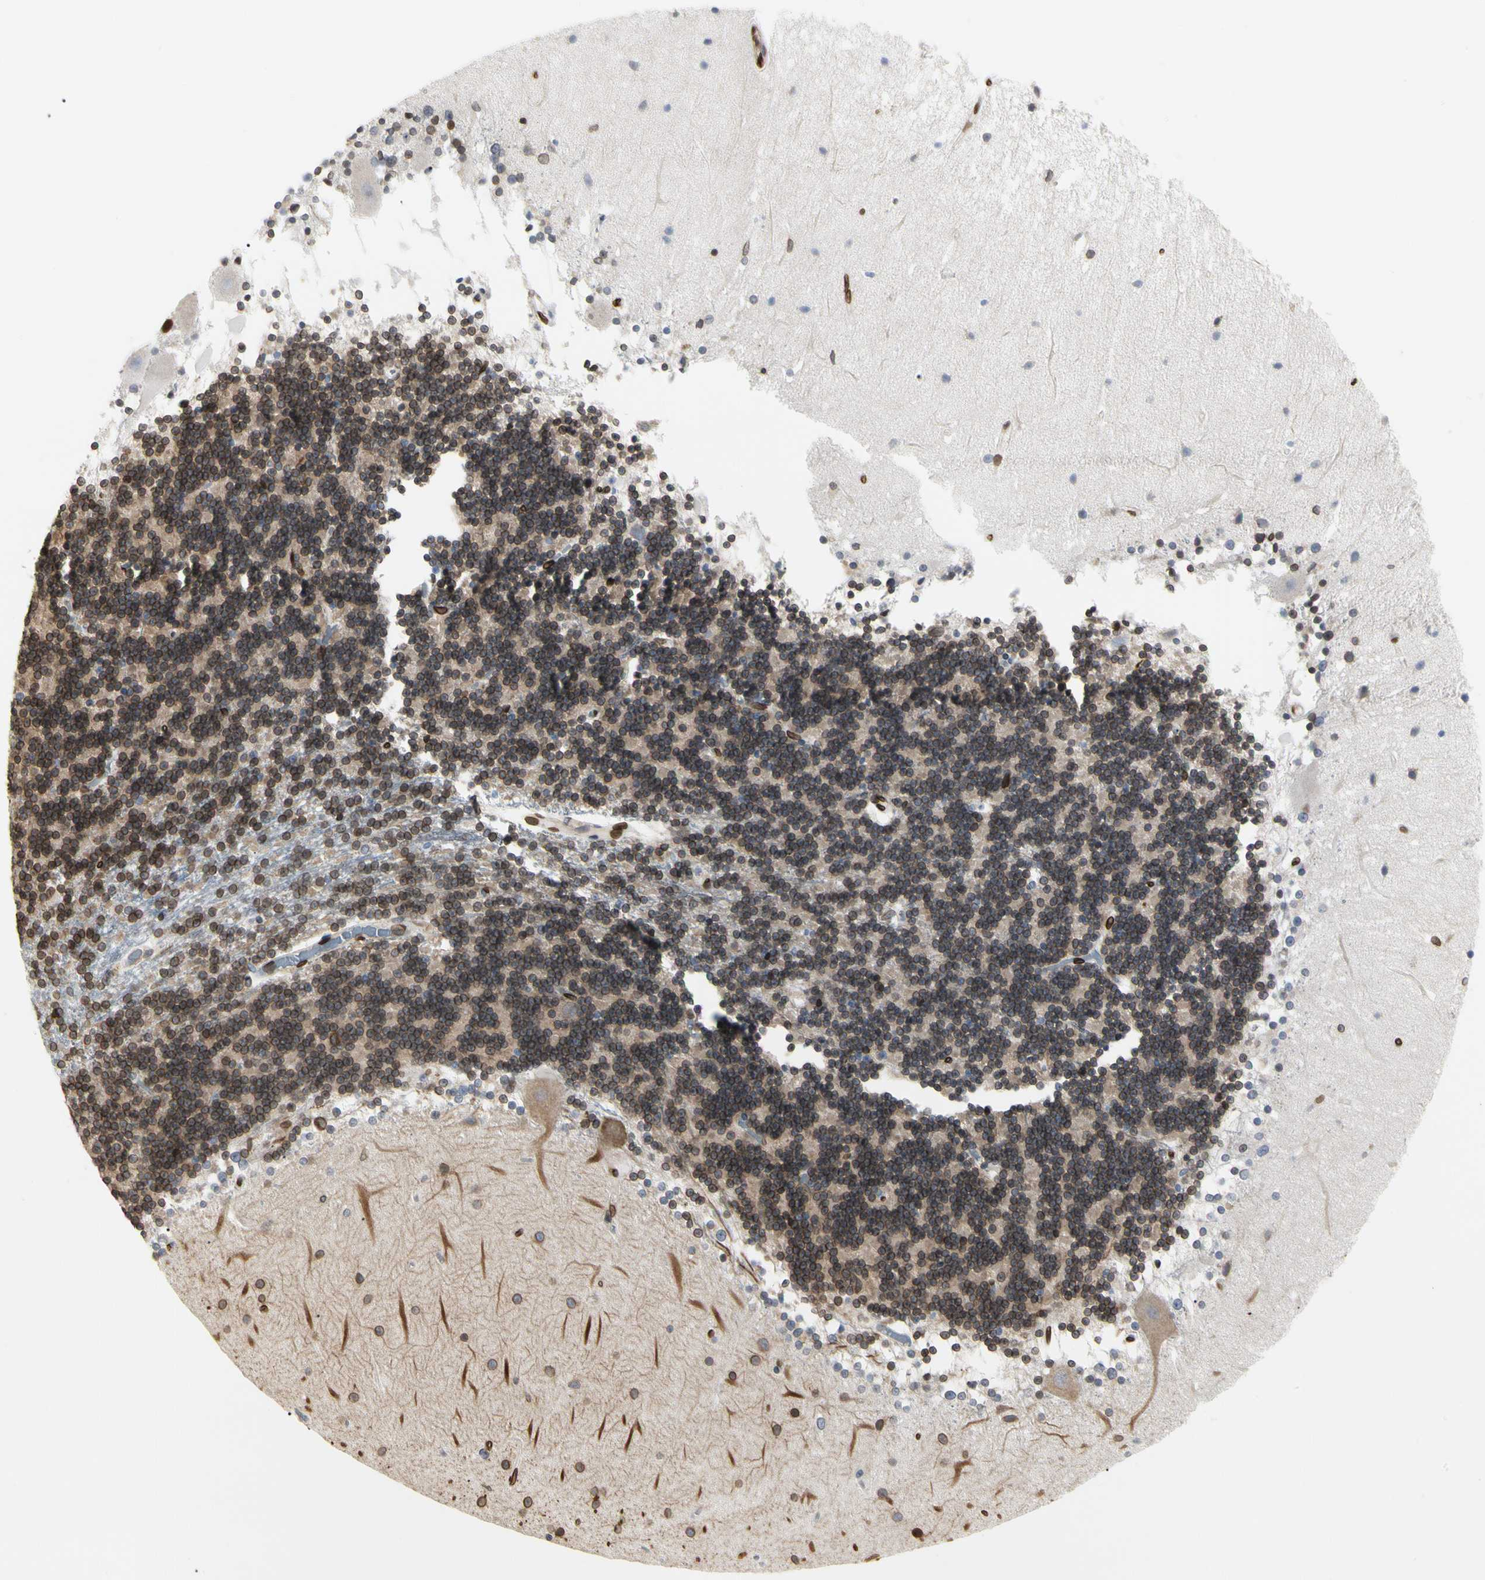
{"staining": {"intensity": "moderate", "quantity": ">75%", "location": "cytoplasmic/membranous,nuclear"}, "tissue": "cerebellum", "cell_type": "Cells in granular layer", "image_type": "normal", "snomed": [{"axis": "morphology", "description": "Normal tissue, NOS"}, {"axis": "topography", "description": "Cerebellum"}], "caption": "DAB (3,3'-diaminobenzidine) immunohistochemical staining of benign cerebellum displays moderate cytoplasmic/membranous,nuclear protein staining in approximately >75% of cells in granular layer.", "gene": "TMPO", "patient": {"sex": "female", "age": 54}}